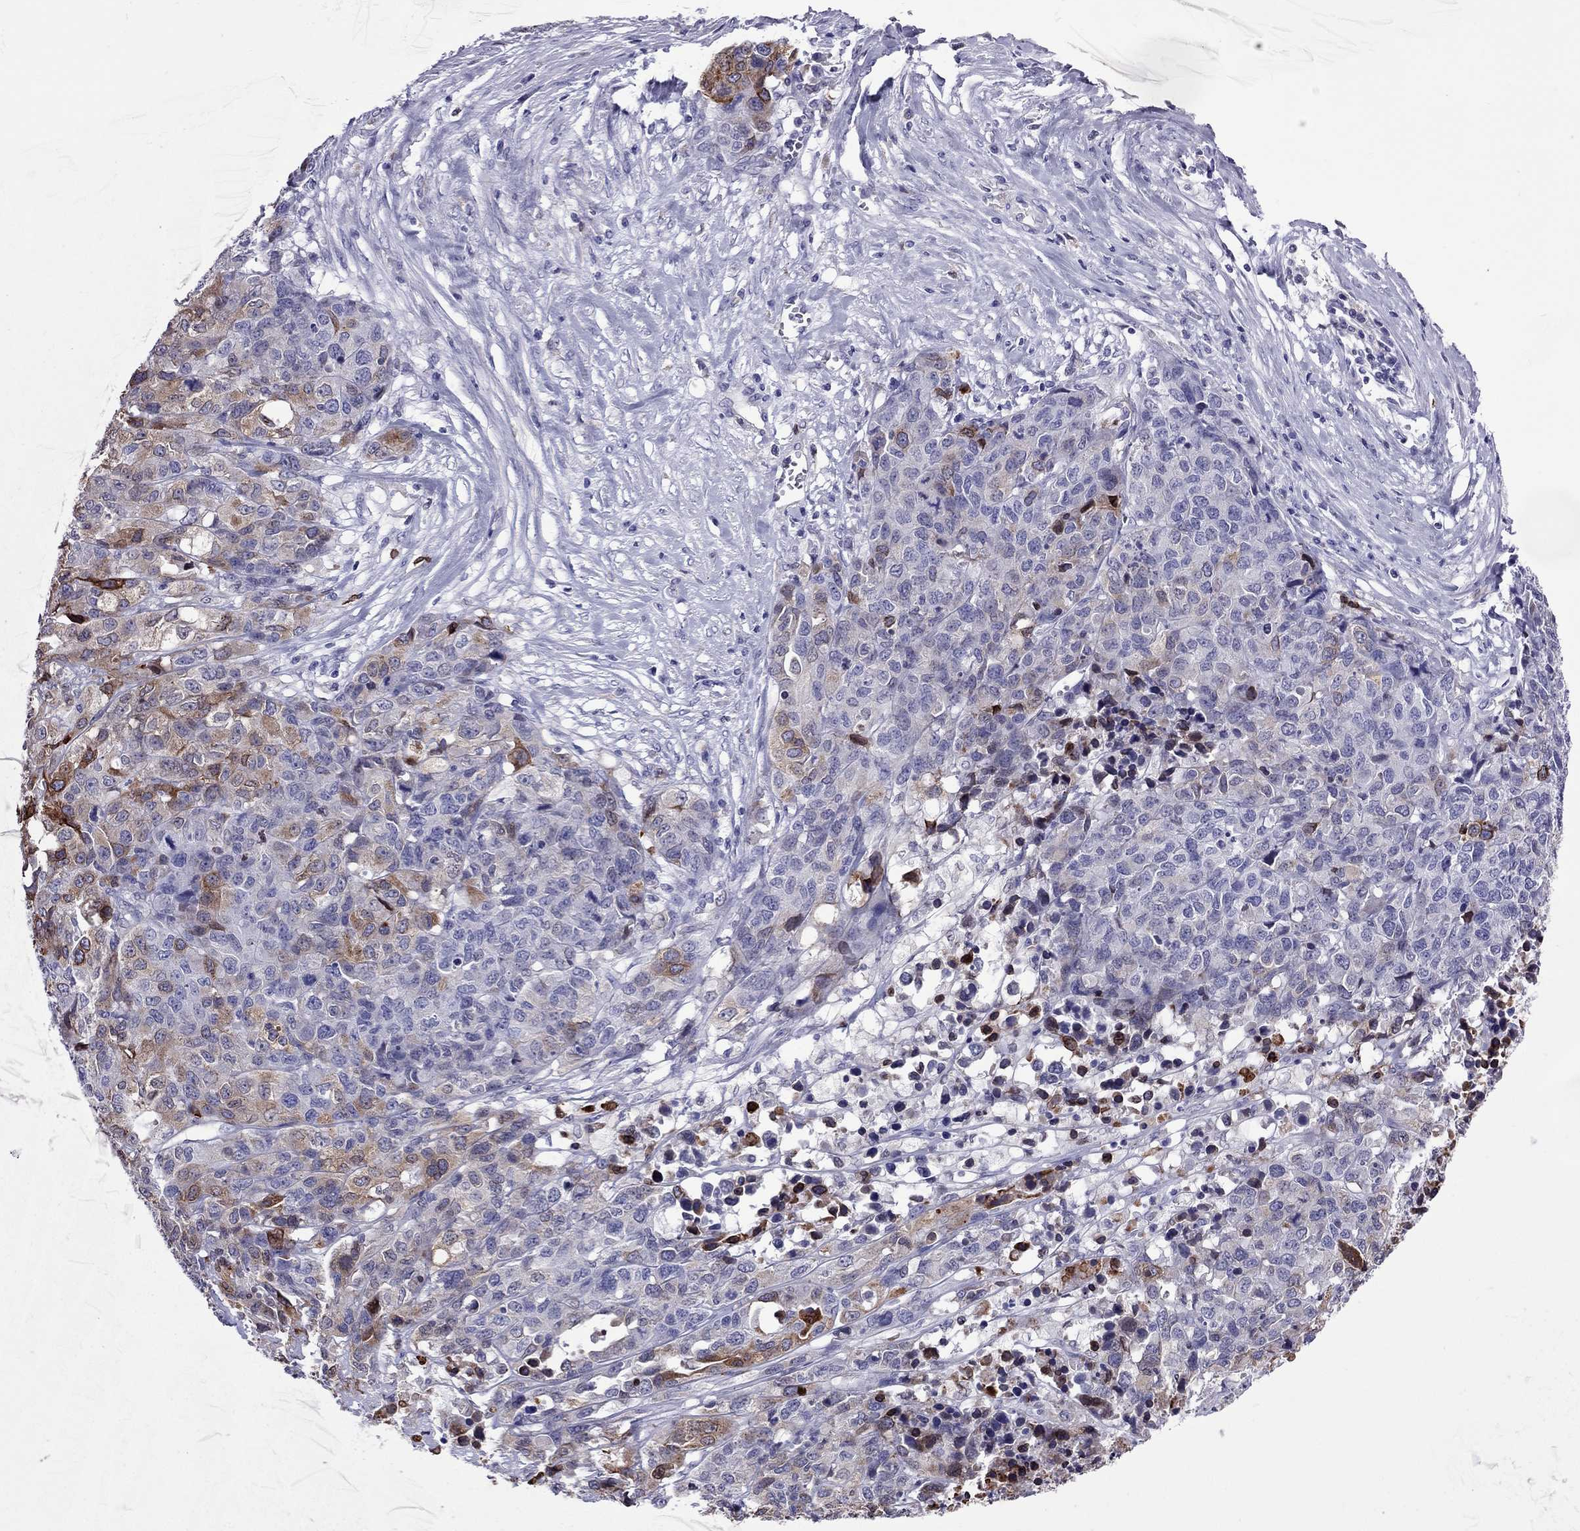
{"staining": {"intensity": "moderate", "quantity": "<25%", "location": "cytoplasmic/membranous"}, "tissue": "ovarian cancer", "cell_type": "Tumor cells", "image_type": "cancer", "snomed": [{"axis": "morphology", "description": "Cystadenocarcinoma, serous, NOS"}, {"axis": "topography", "description": "Ovary"}], "caption": "Immunohistochemical staining of ovarian serous cystadenocarcinoma demonstrates low levels of moderate cytoplasmic/membranous expression in about <25% of tumor cells.", "gene": "ADORA2A", "patient": {"sex": "female", "age": 87}}